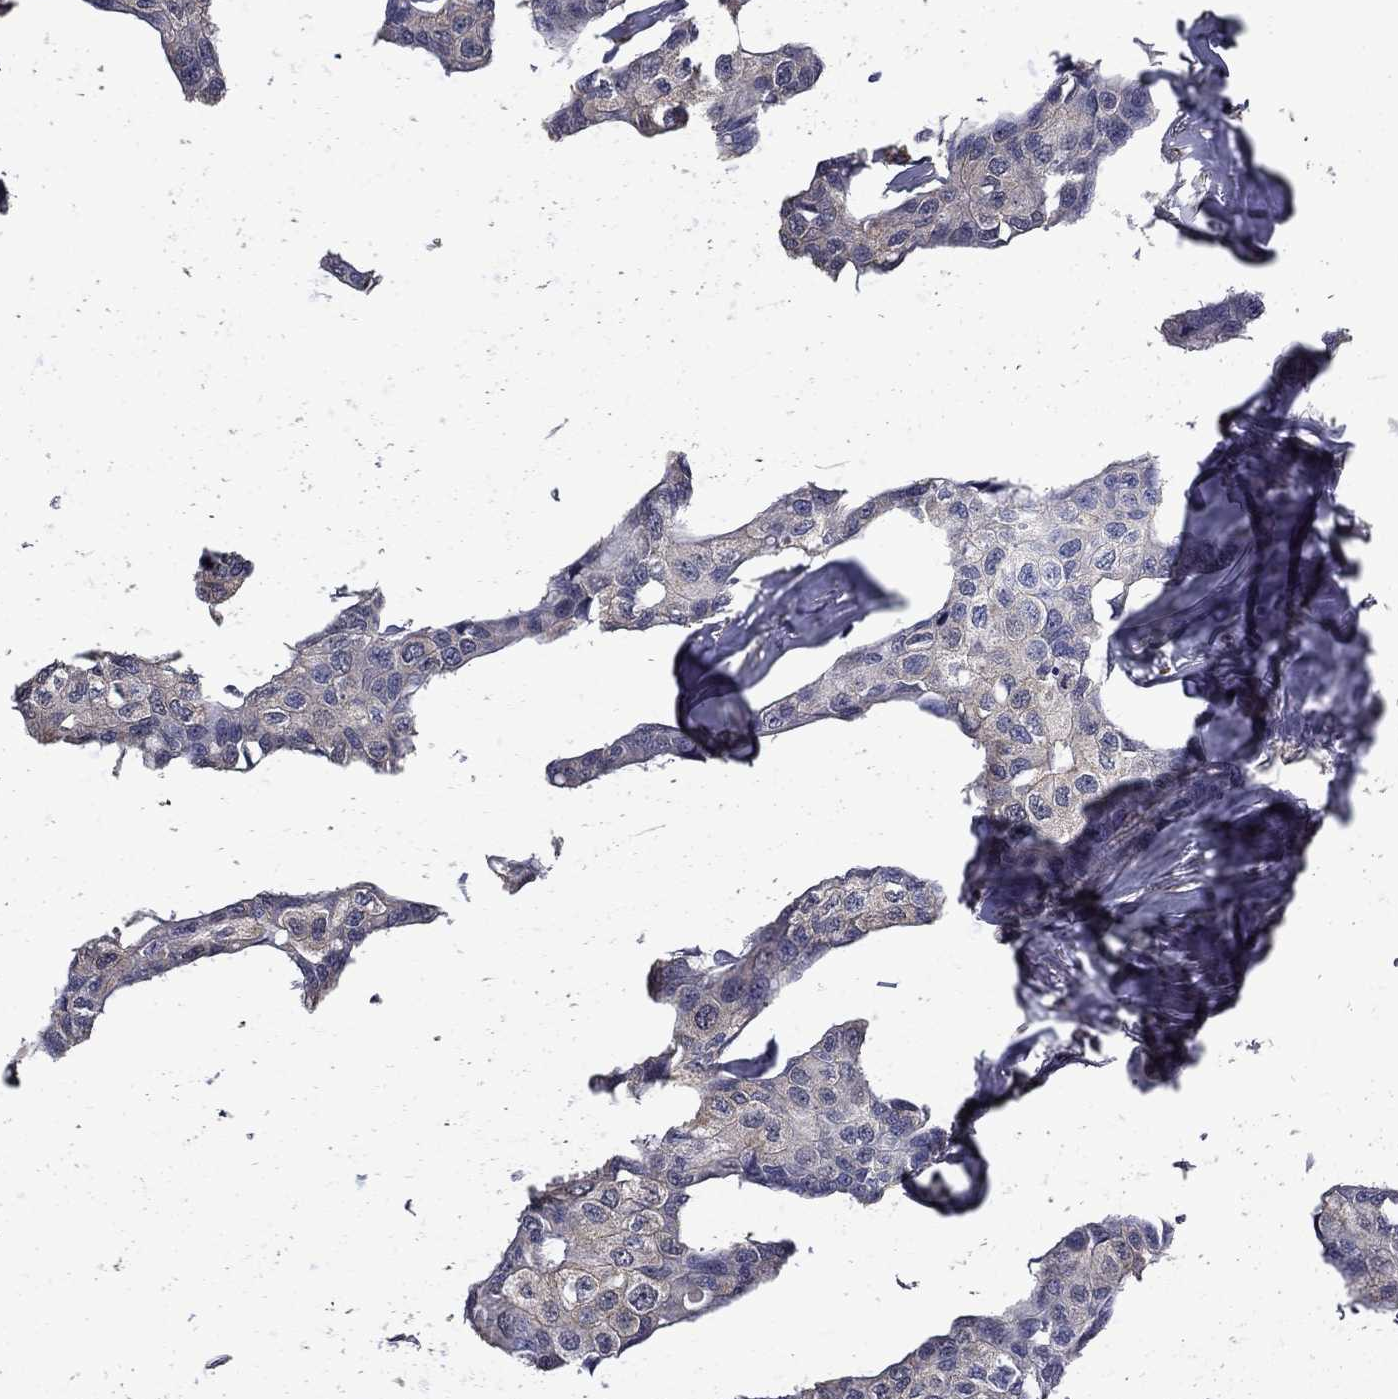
{"staining": {"intensity": "negative", "quantity": "none", "location": "none"}, "tissue": "breast cancer", "cell_type": "Tumor cells", "image_type": "cancer", "snomed": [{"axis": "morphology", "description": "Duct carcinoma"}, {"axis": "topography", "description": "Breast"}], "caption": "Tumor cells show no significant protein positivity in breast cancer (intraductal carcinoma). (DAB (3,3'-diaminobenzidine) IHC with hematoxylin counter stain).", "gene": "MFAP3L", "patient": {"sex": "female", "age": 80}}